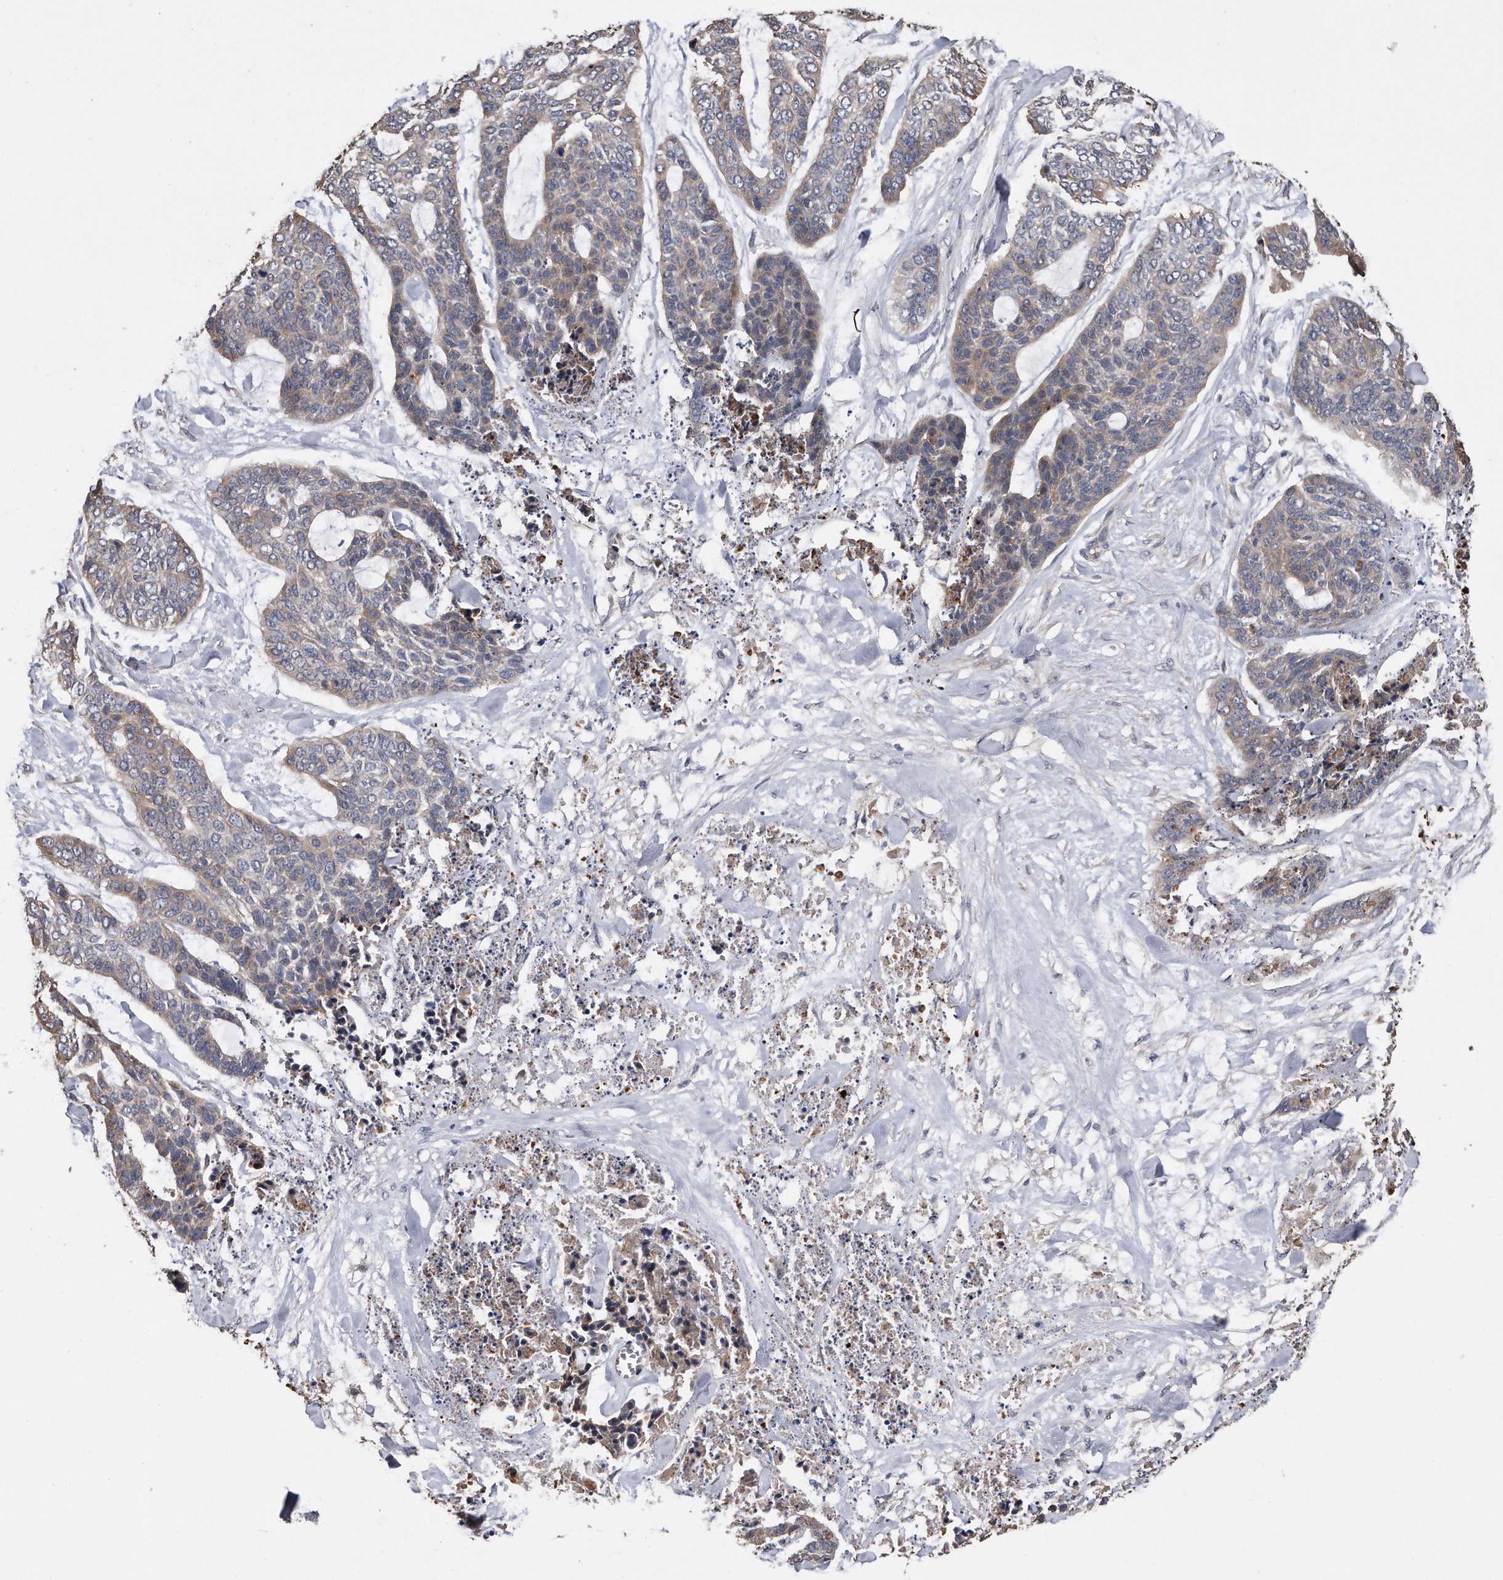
{"staining": {"intensity": "weak", "quantity": "25%-75%", "location": "cytoplasmic/membranous"}, "tissue": "skin cancer", "cell_type": "Tumor cells", "image_type": "cancer", "snomed": [{"axis": "morphology", "description": "Basal cell carcinoma"}, {"axis": "topography", "description": "Skin"}], "caption": "Basal cell carcinoma (skin) stained with a brown dye reveals weak cytoplasmic/membranous positive staining in about 25%-75% of tumor cells.", "gene": "KCND3", "patient": {"sex": "female", "age": 64}}